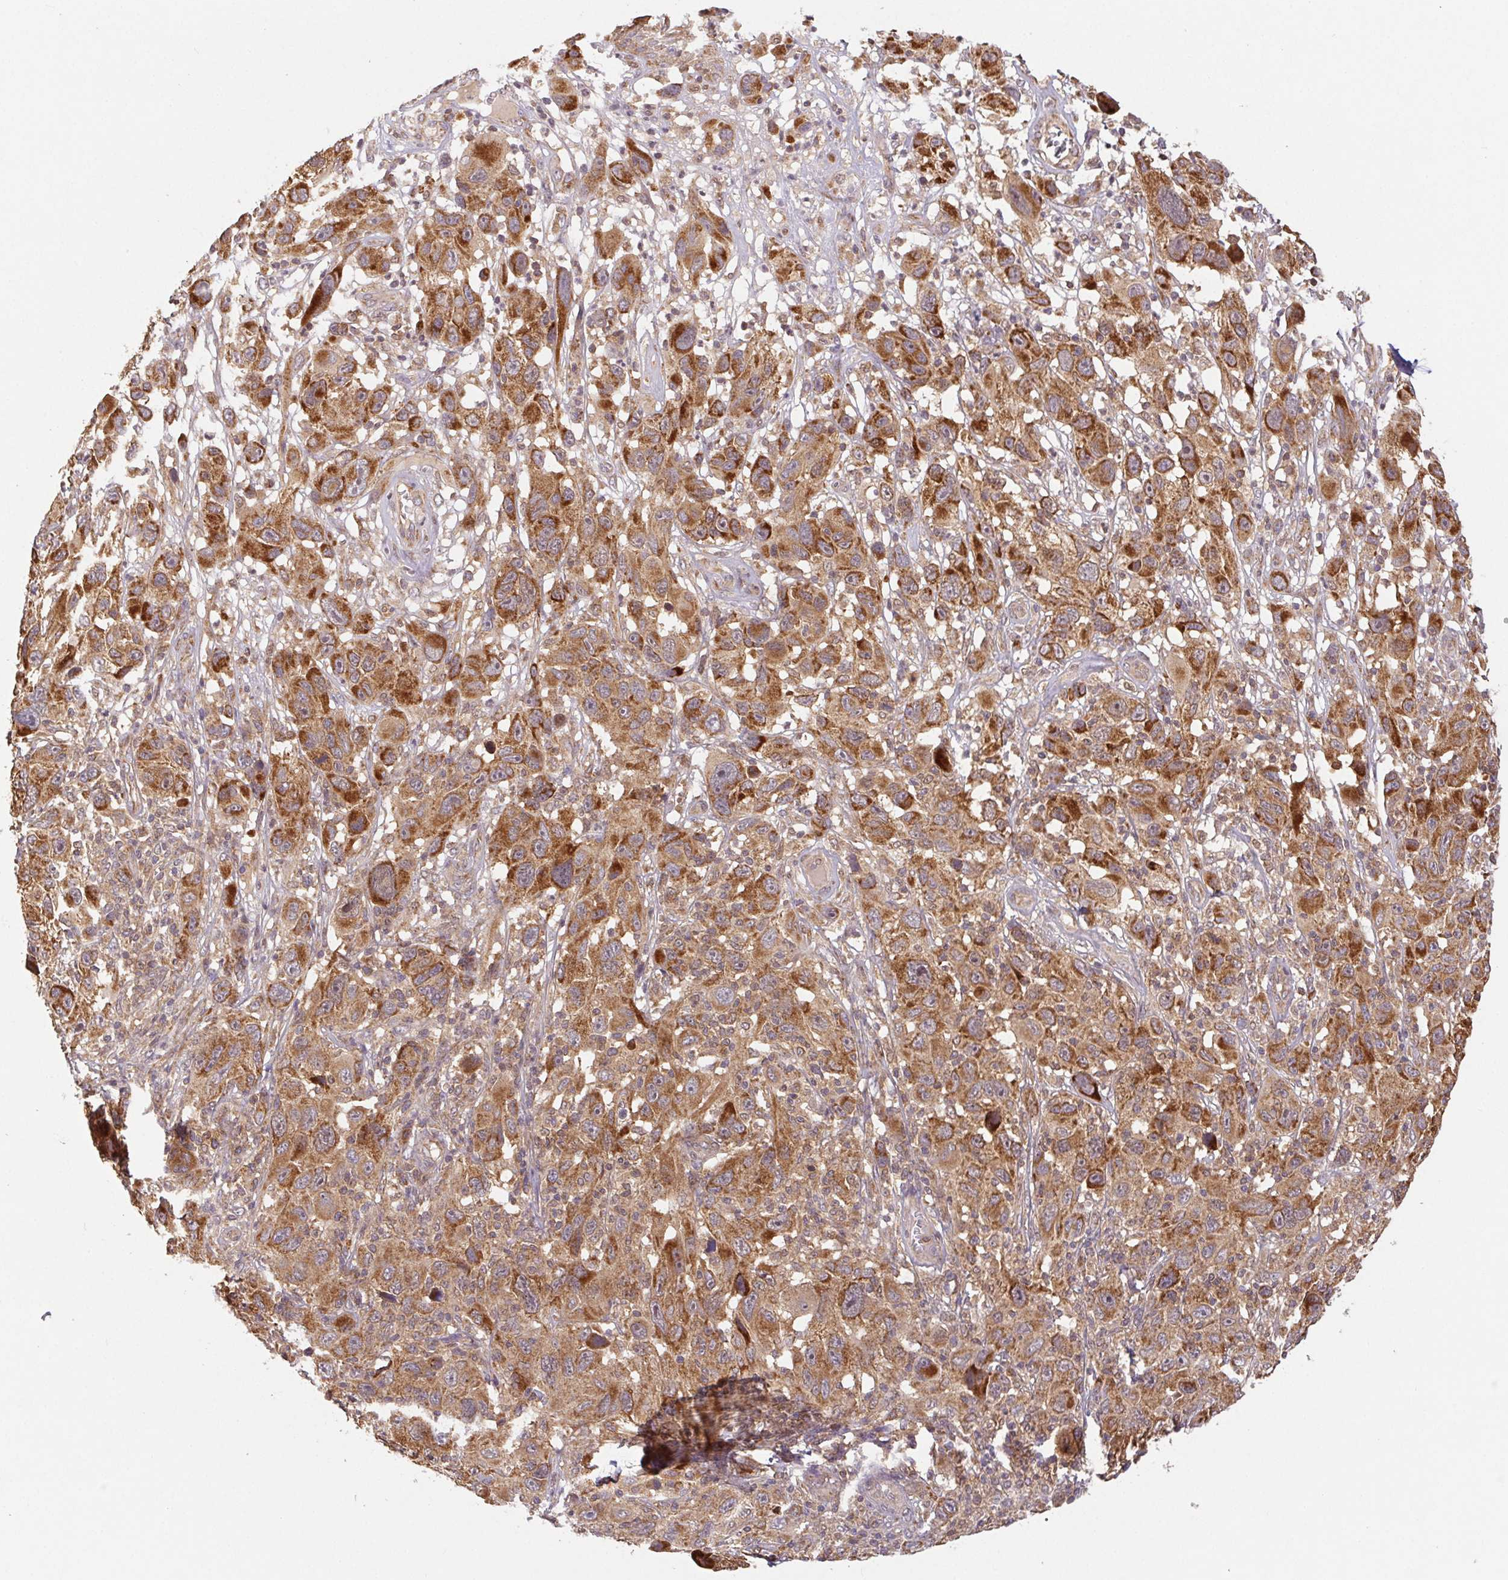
{"staining": {"intensity": "strong", "quantity": ">75%", "location": "cytoplasmic/membranous"}, "tissue": "melanoma", "cell_type": "Tumor cells", "image_type": "cancer", "snomed": [{"axis": "morphology", "description": "Malignant melanoma, NOS"}, {"axis": "topography", "description": "Skin"}], "caption": "Immunohistochemical staining of melanoma exhibits strong cytoplasmic/membranous protein staining in approximately >75% of tumor cells.", "gene": "MTHFD1", "patient": {"sex": "male", "age": 53}}